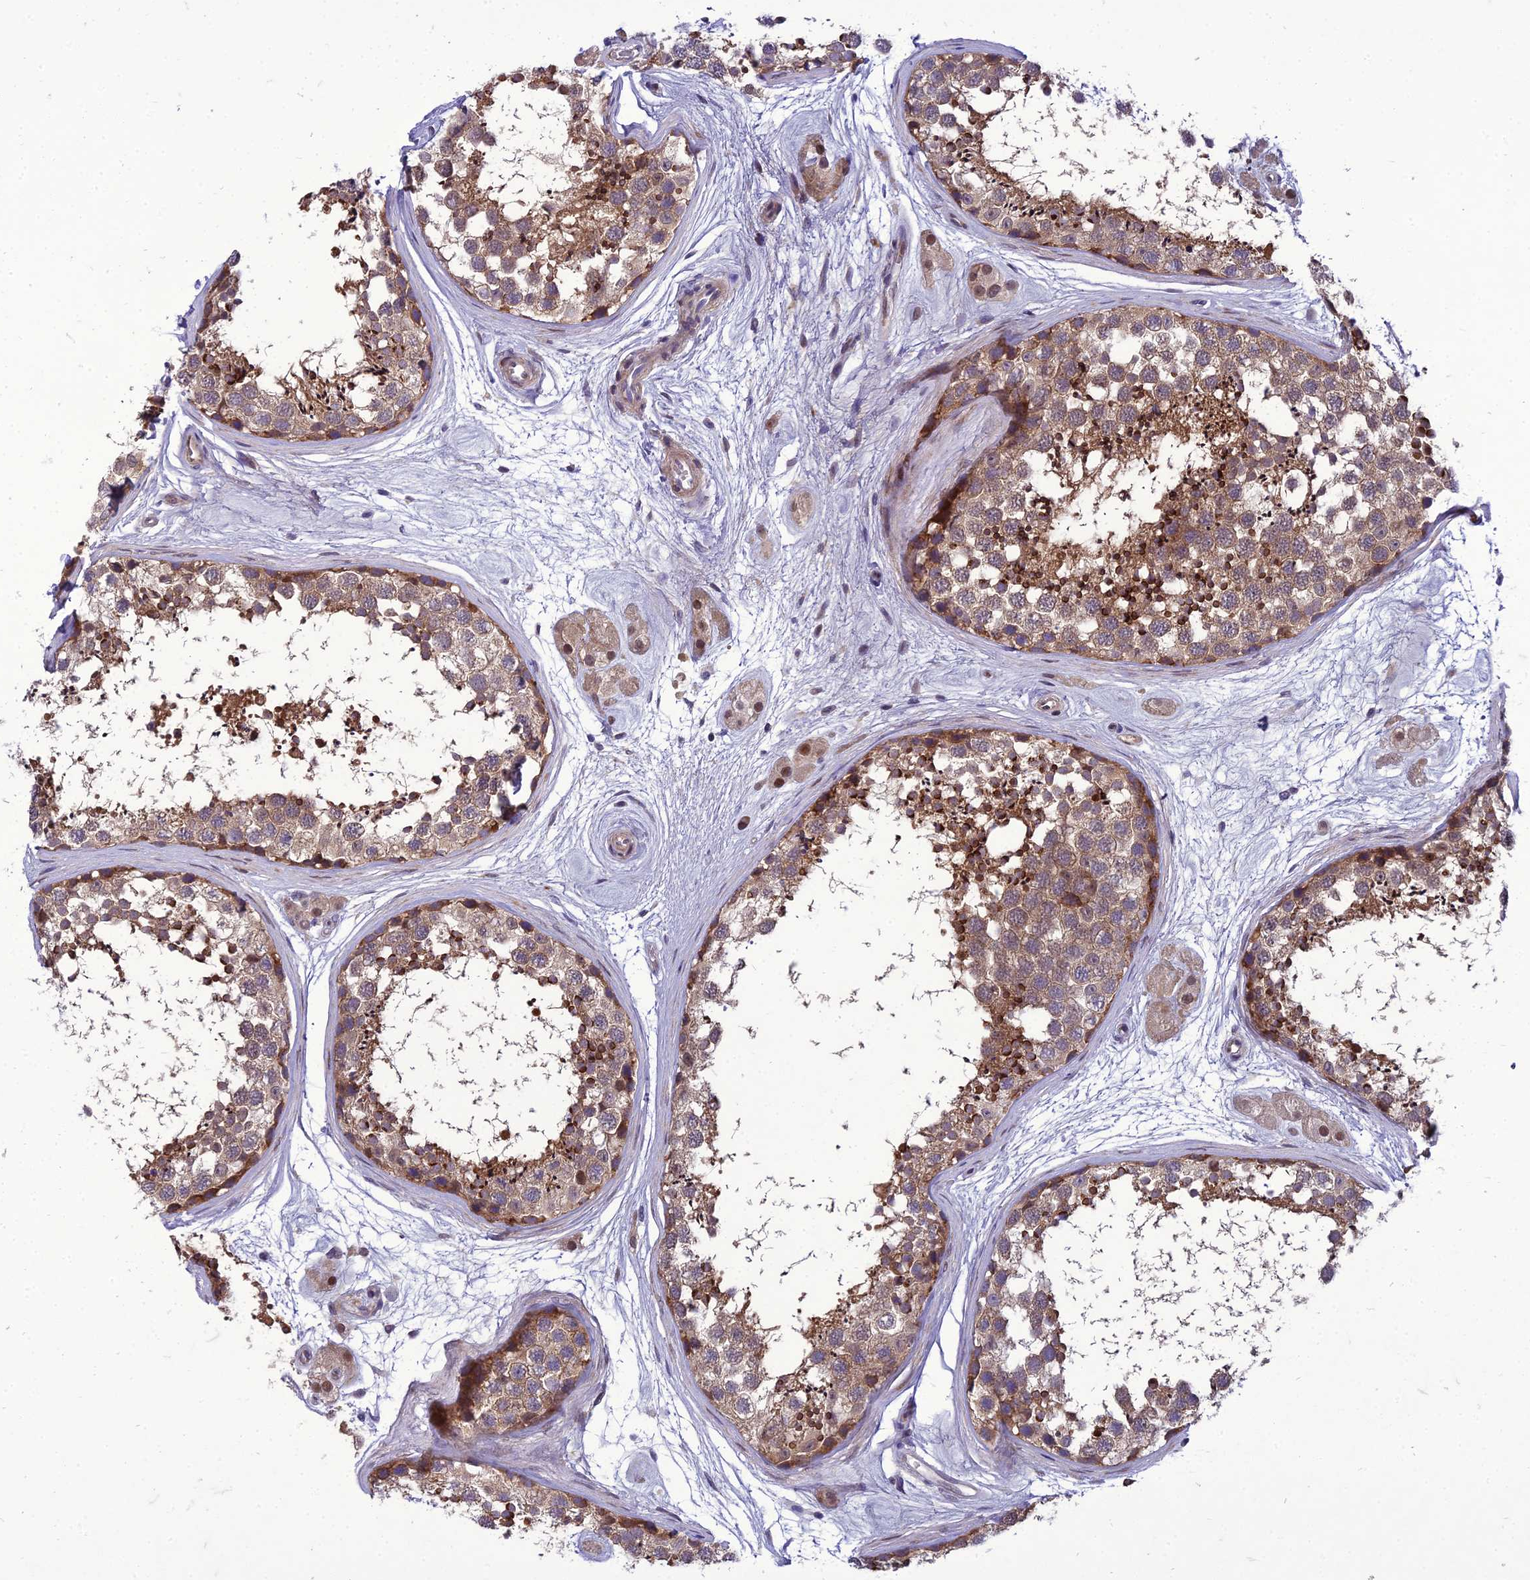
{"staining": {"intensity": "moderate", "quantity": ">75%", "location": "cytoplasmic/membranous"}, "tissue": "testis", "cell_type": "Cells in seminiferous ducts", "image_type": "normal", "snomed": [{"axis": "morphology", "description": "Normal tissue, NOS"}, {"axis": "topography", "description": "Testis"}], "caption": "Immunohistochemistry (IHC) histopathology image of benign testis: human testis stained using immunohistochemistry (IHC) exhibits medium levels of moderate protein expression localized specifically in the cytoplasmic/membranous of cells in seminiferous ducts, appearing as a cytoplasmic/membranous brown color.", "gene": "GAB4", "patient": {"sex": "male", "age": 56}}